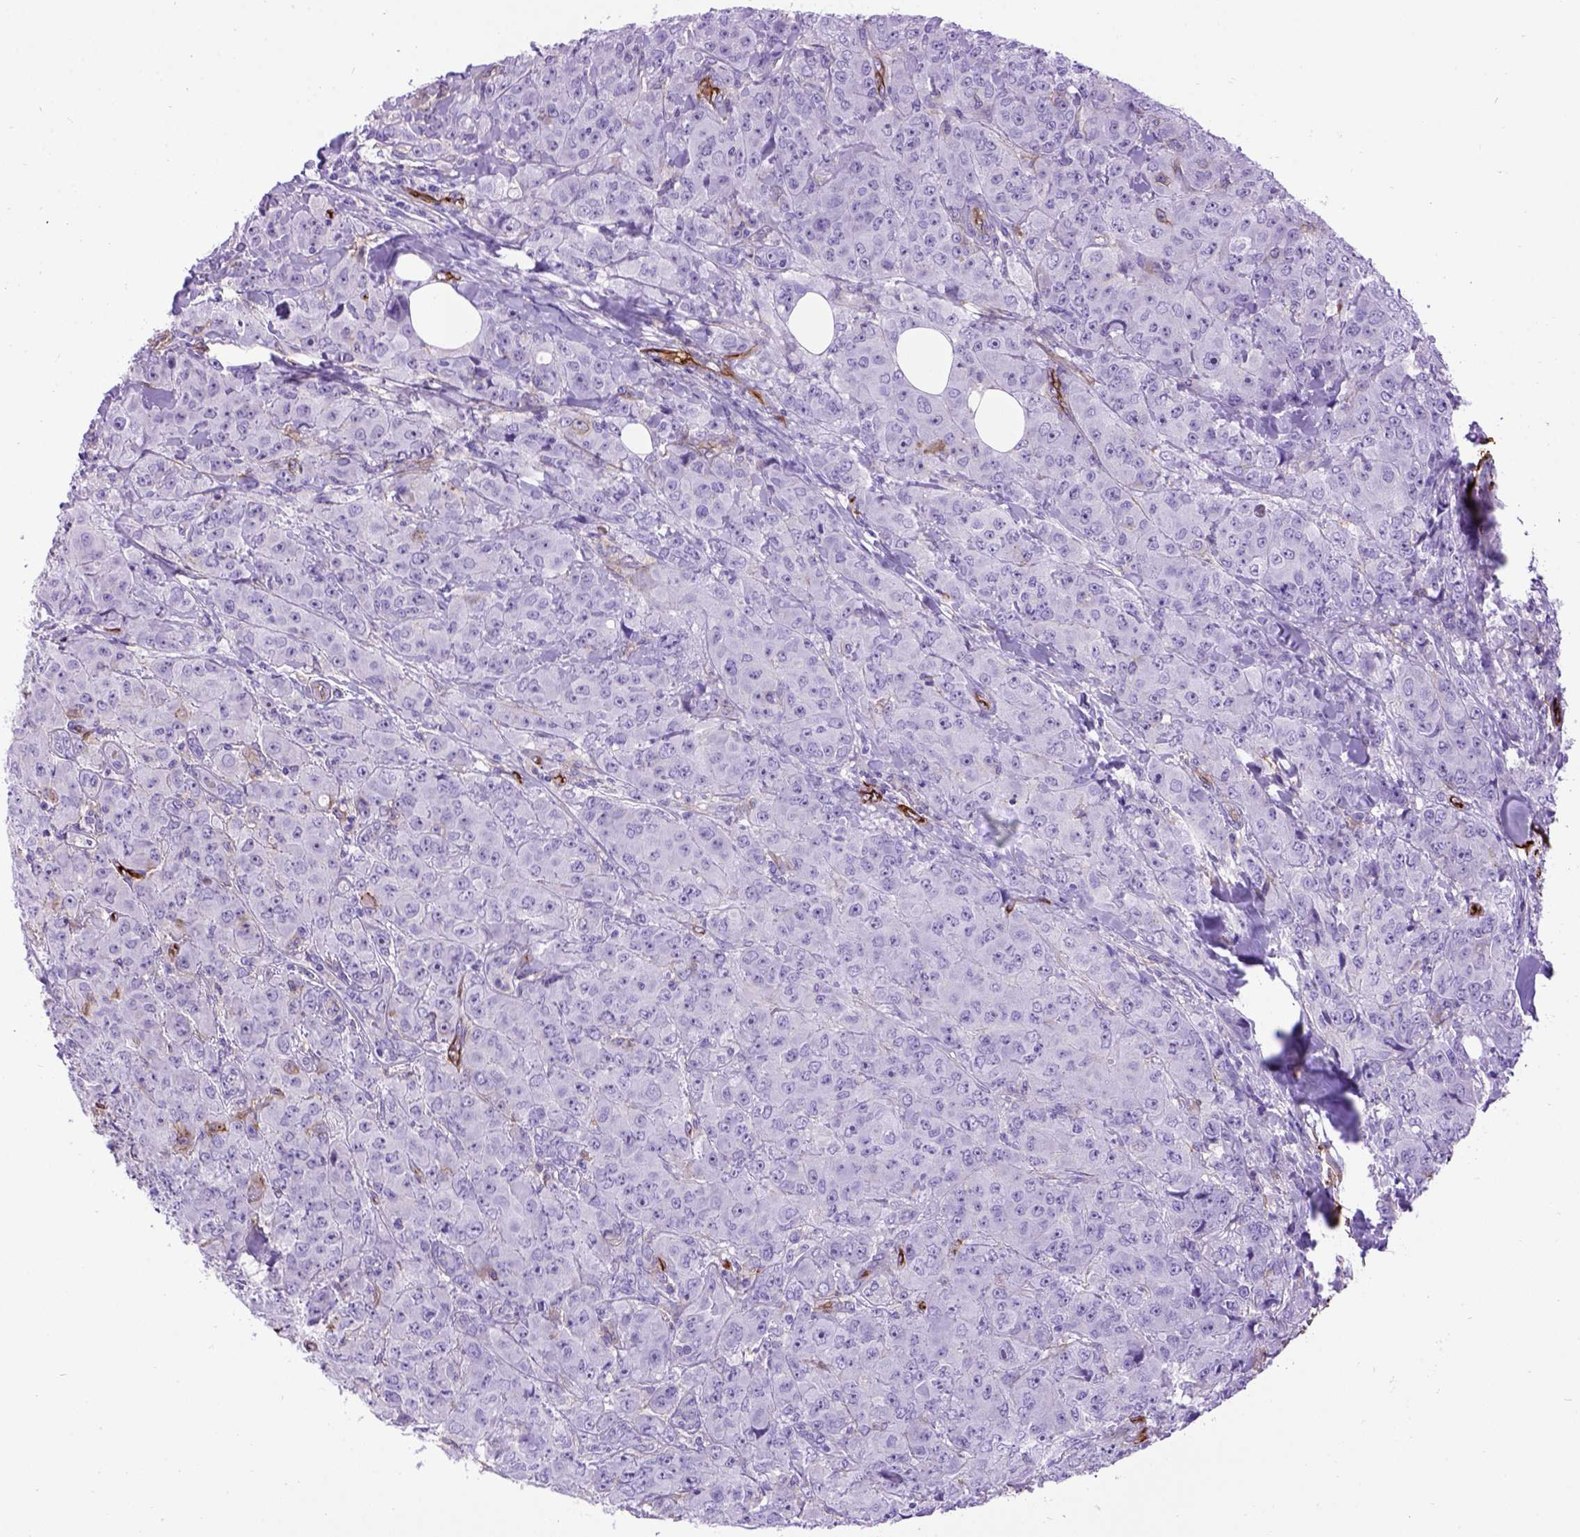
{"staining": {"intensity": "negative", "quantity": "none", "location": "none"}, "tissue": "breast cancer", "cell_type": "Tumor cells", "image_type": "cancer", "snomed": [{"axis": "morphology", "description": "Duct carcinoma"}, {"axis": "topography", "description": "Breast"}], "caption": "A micrograph of breast intraductal carcinoma stained for a protein reveals no brown staining in tumor cells.", "gene": "ENG", "patient": {"sex": "female", "age": 43}}